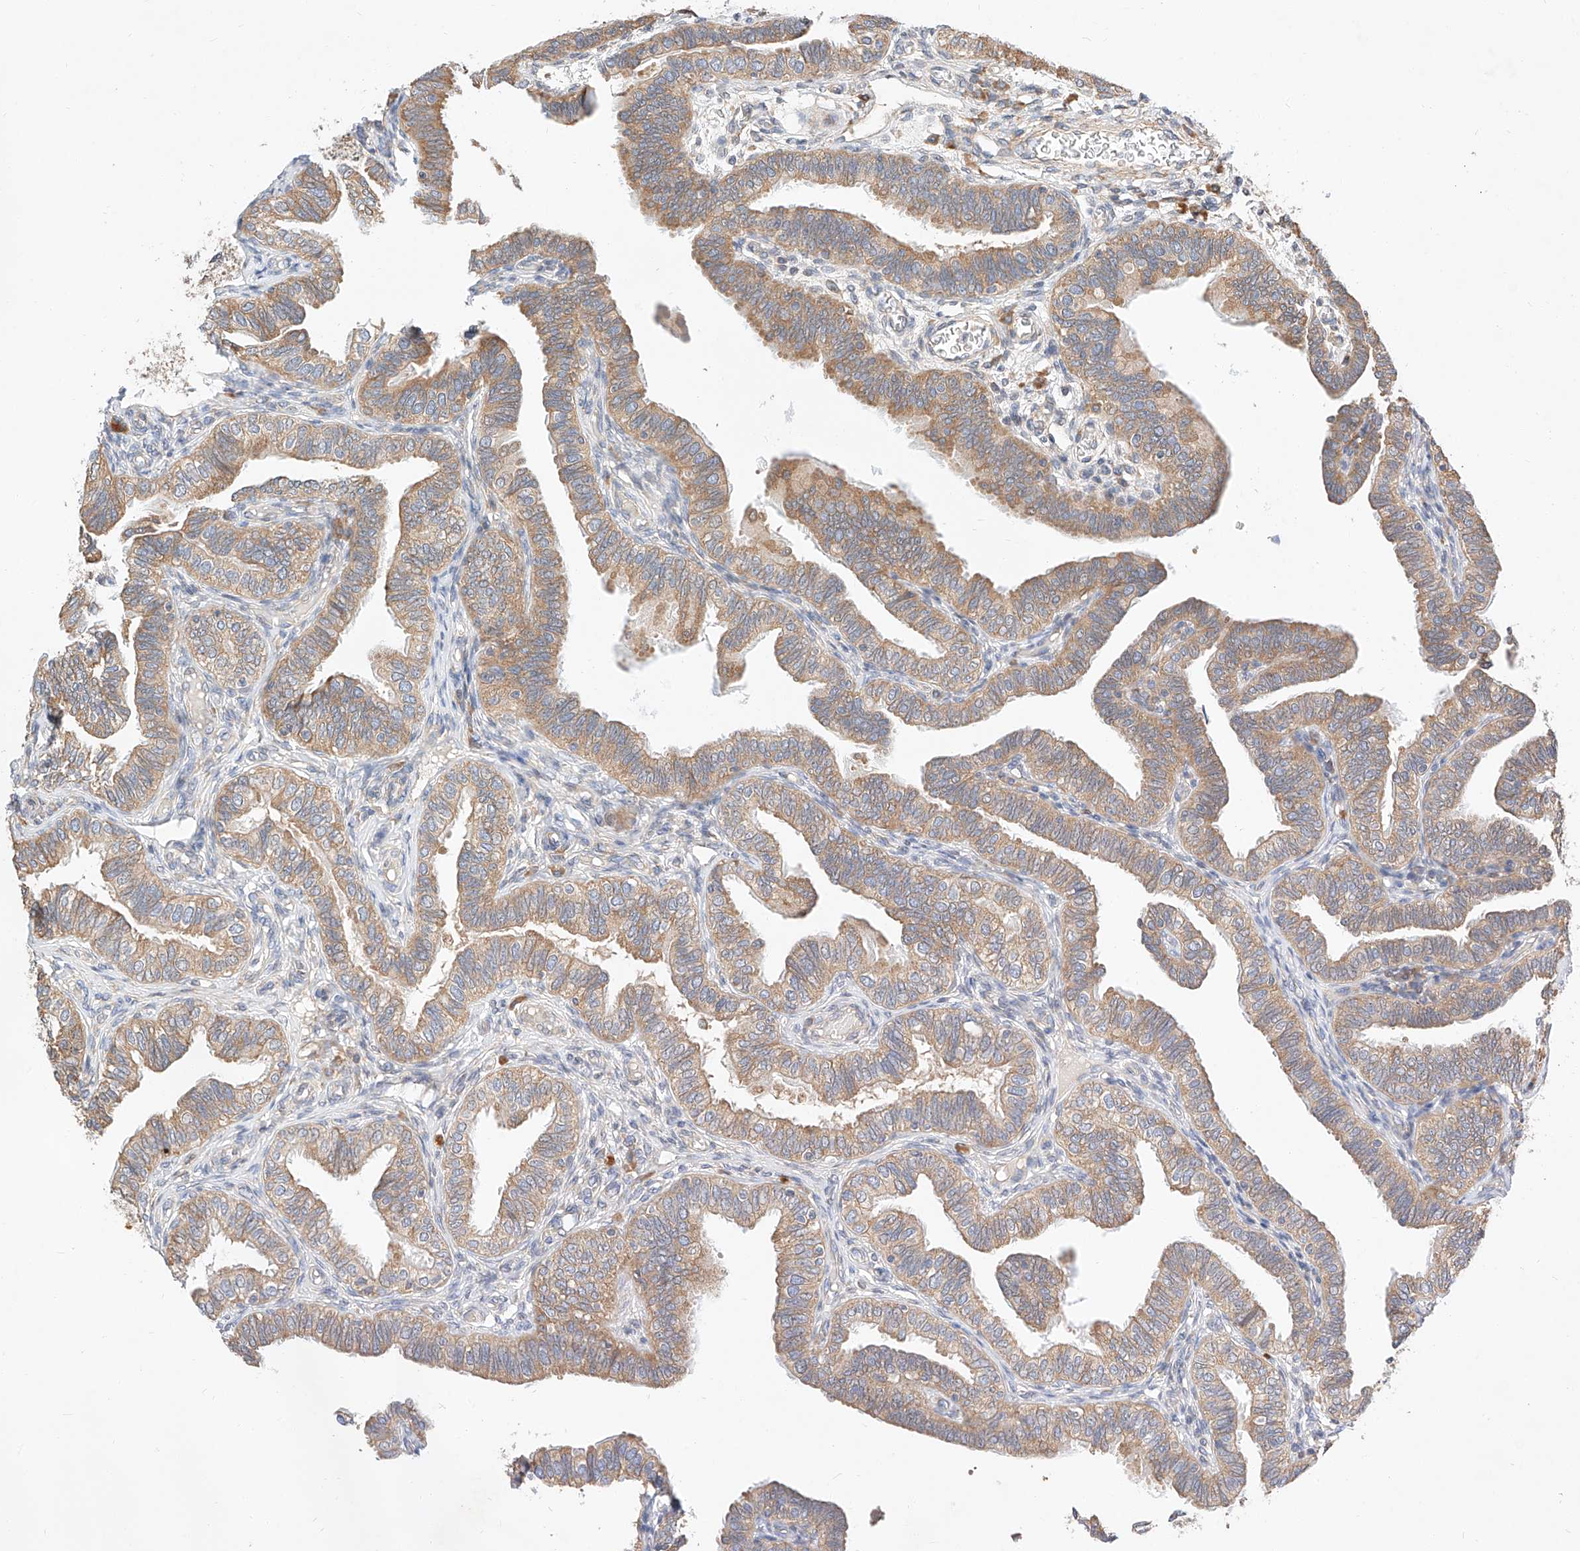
{"staining": {"intensity": "moderate", "quantity": ">75%", "location": "cytoplasmic/membranous"}, "tissue": "fallopian tube", "cell_type": "Glandular cells", "image_type": "normal", "snomed": [{"axis": "morphology", "description": "Normal tissue, NOS"}, {"axis": "topography", "description": "Fallopian tube"}], "caption": "This micrograph demonstrates IHC staining of normal human fallopian tube, with medium moderate cytoplasmic/membranous staining in approximately >75% of glandular cells.", "gene": "C6orf118", "patient": {"sex": "female", "age": 39}}